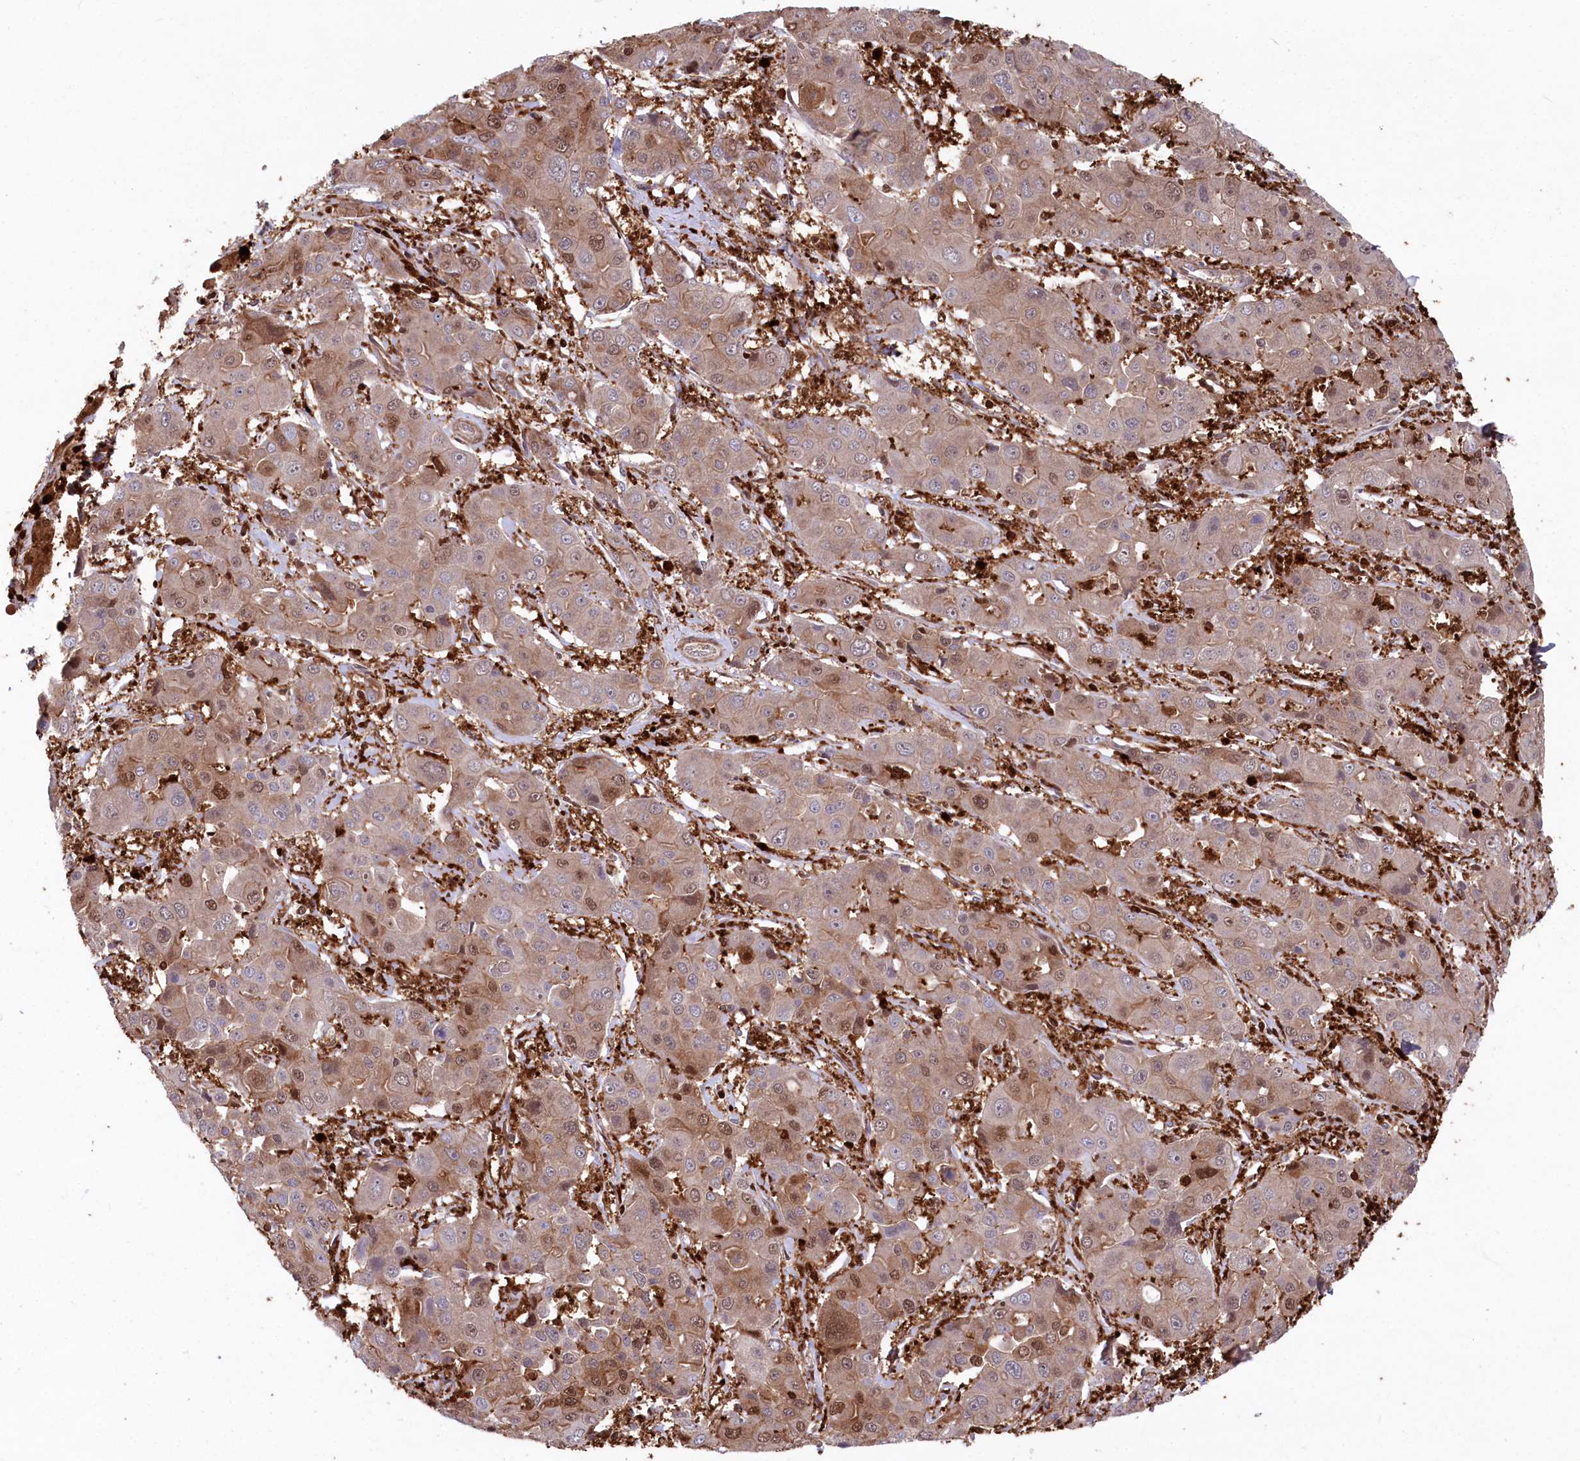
{"staining": {"intensity": "moderate", "quantity": ">75%", "location": "cytoplasmic/membranous,nuclear"}, "tissue": "liver cancer", "cell_type": "Tumor cells", "image_type": "cancer", "snomed": [{"axis": "morphology", "description": "Cholangiocarcinoma"}, {"axis": "topography", "description": "Liver"}], "caption": "Human cholangiocarcinoma (liver) stained with a brown dye exhibits moderate cytoplasmic/membranous and nuclear positive expression in about >75% of tumor cells.", "gene": "LSG1", "patient": {"sex": "male", "age": 67}}